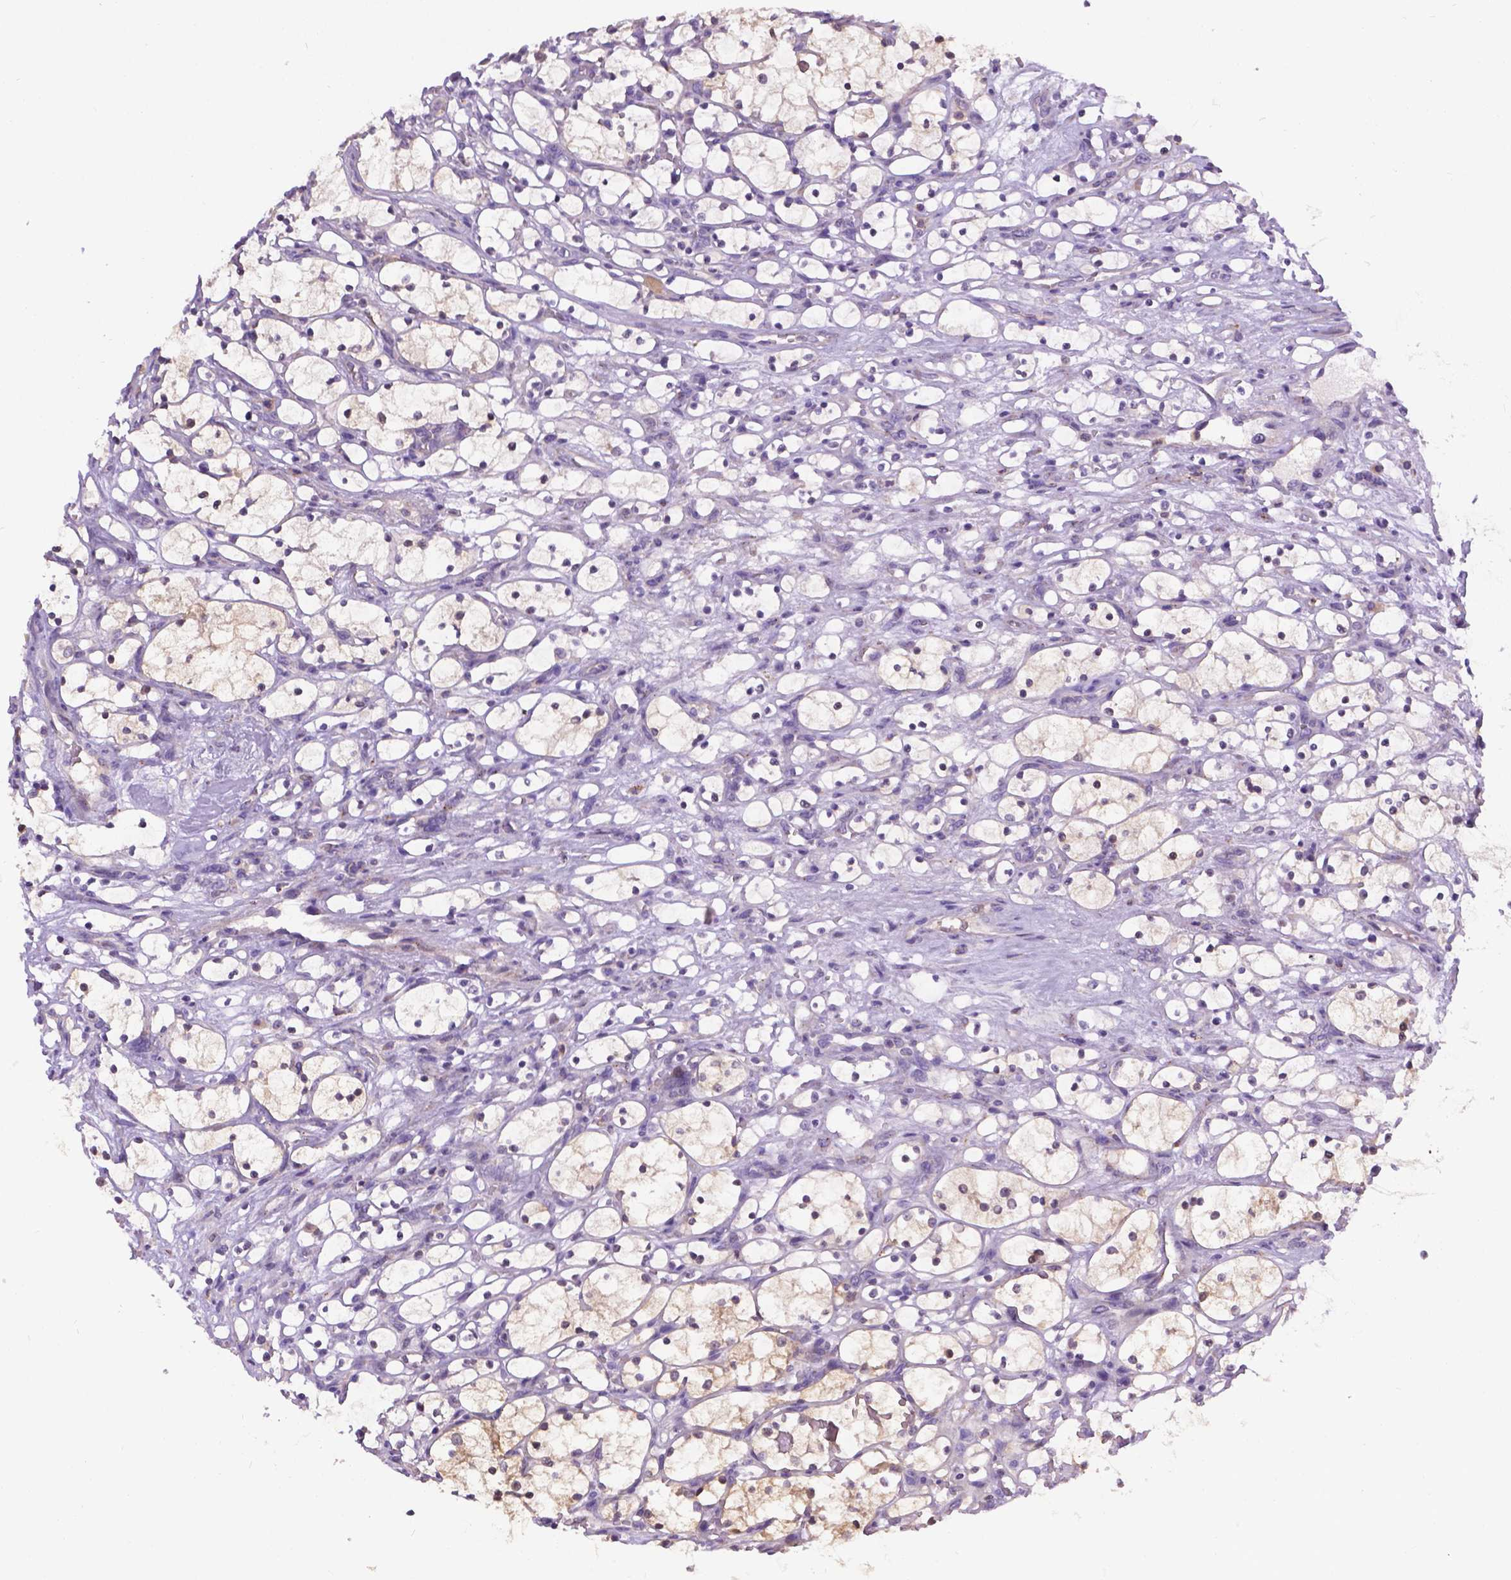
{"staining": {"intensity": "moderate", "quantity": "<25%", "location": "cytoplasmic/membranous"}, "tissue": "renal cancer", "cell_type": "Tumor cells", "image_type": "cancer", "snomed": [{"axis": "morphology", "description": "Adenocarcinoma, NOS"}, {"axis": "topography", "description": "Kidney"}], "caption": "Moderate cytoplasmic/membranous positivity for a protein is appreciated in approximately <25% of tumor cells of renal cancer (adenocarcinoma) using immunohistochemistry.", "gene": "TM4SF18", "patient": {"sex": "female", "age": 69}}